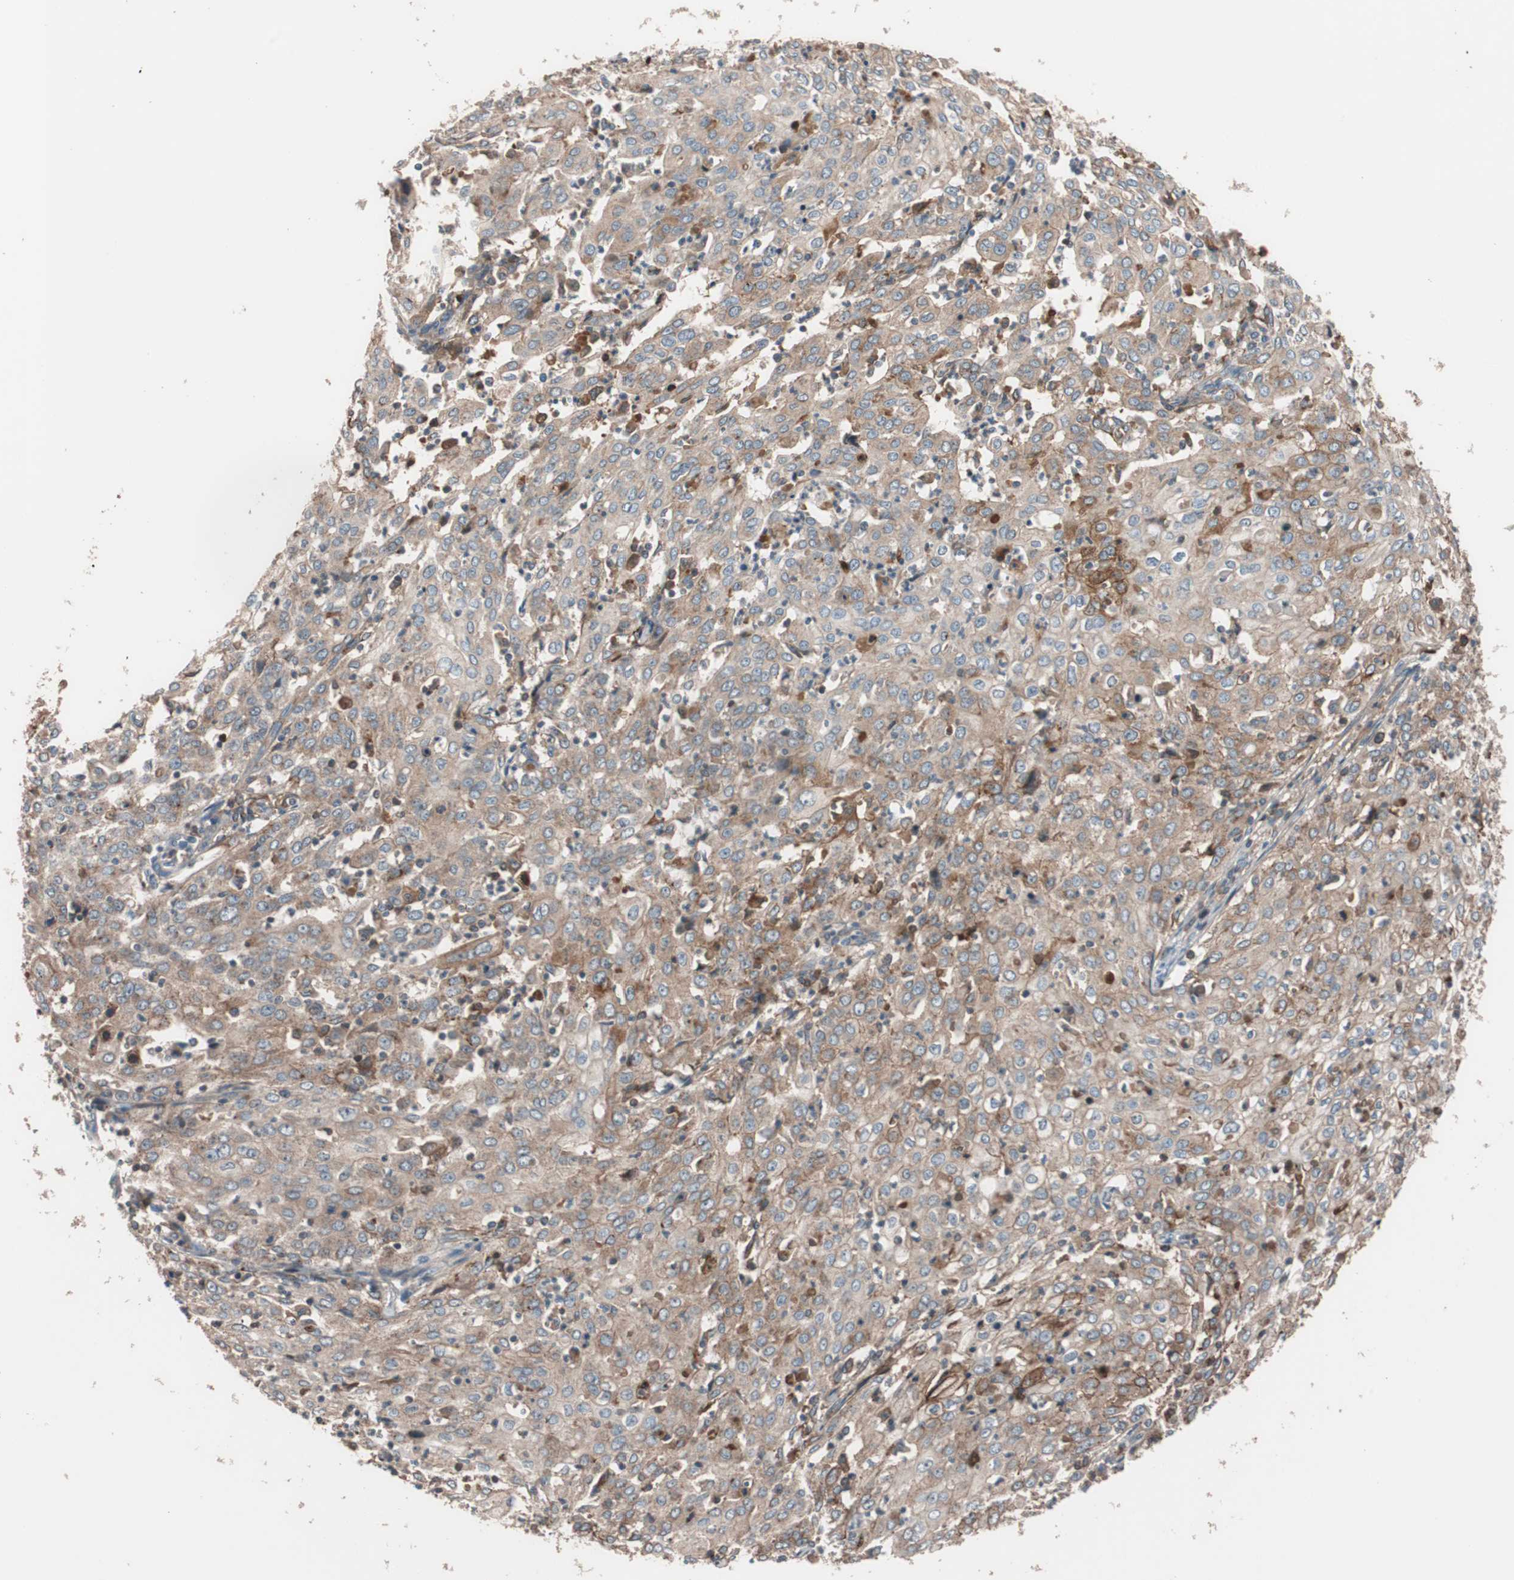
{"staining": {"intensity": "moderate", "quantity": ">75%", "location": "cytoplasmic/membranous"}, "tissue": "cervical cancer", "cell_type": "Tumor cells", "image_type": "cancer", "snomed": [{"axis": "morphology", "description": "Squamous cell carcinoma, NOS"}, {"axis": "topography", "description": "Cervix"}], "caption": "Immunohistochemical staining of human cervical squamous cell carcinoma displays moderate cytoplasmic/membranous protein staining in about >75% of tumor cells.", "gene": "SDC4", "patient": {"sex": "female", "age": 39}}